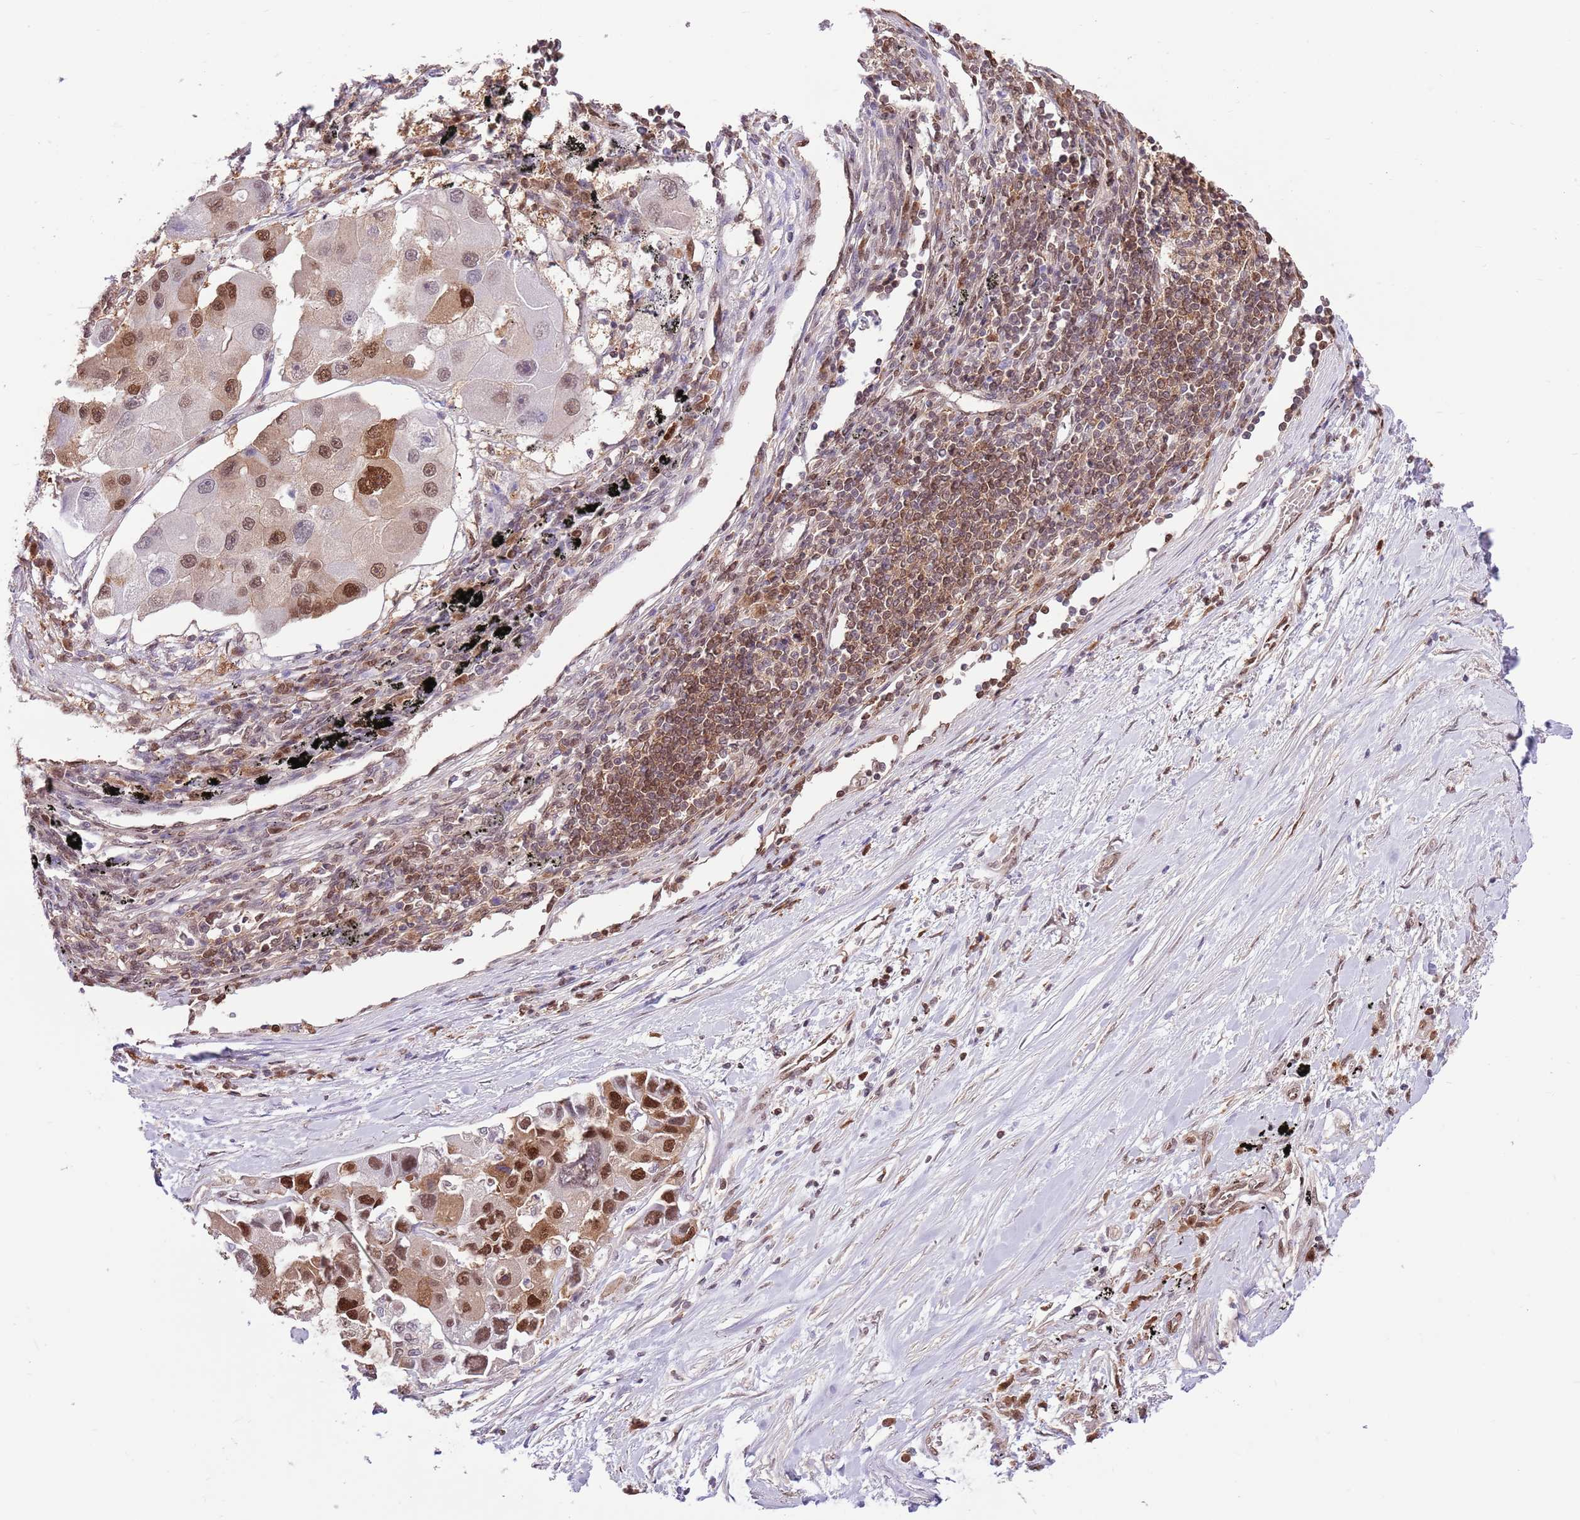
{"staining": {"intensity": "strong", "quantity": "25%-75%", "location": "nuclear"}, "tissue": "lung cancer", "cell_type": "Tumor cells", "image_type": "cancer", "snomed": [{"axis": "morphology", "description": "Adenocarcinoma, NOS"}, {"axis": "topography", "description": "Lung"}], "caption": "This photomicrograph reveals lung cancer (adenocarcinoma) stained with IHC to label a protein in brown. The nuclear of tumor cells show strong positivity for the protein. Nuclei are counter-stained blue.", "gene": "NSFL1C", "patient": {"sex": "female", "age": 54}}